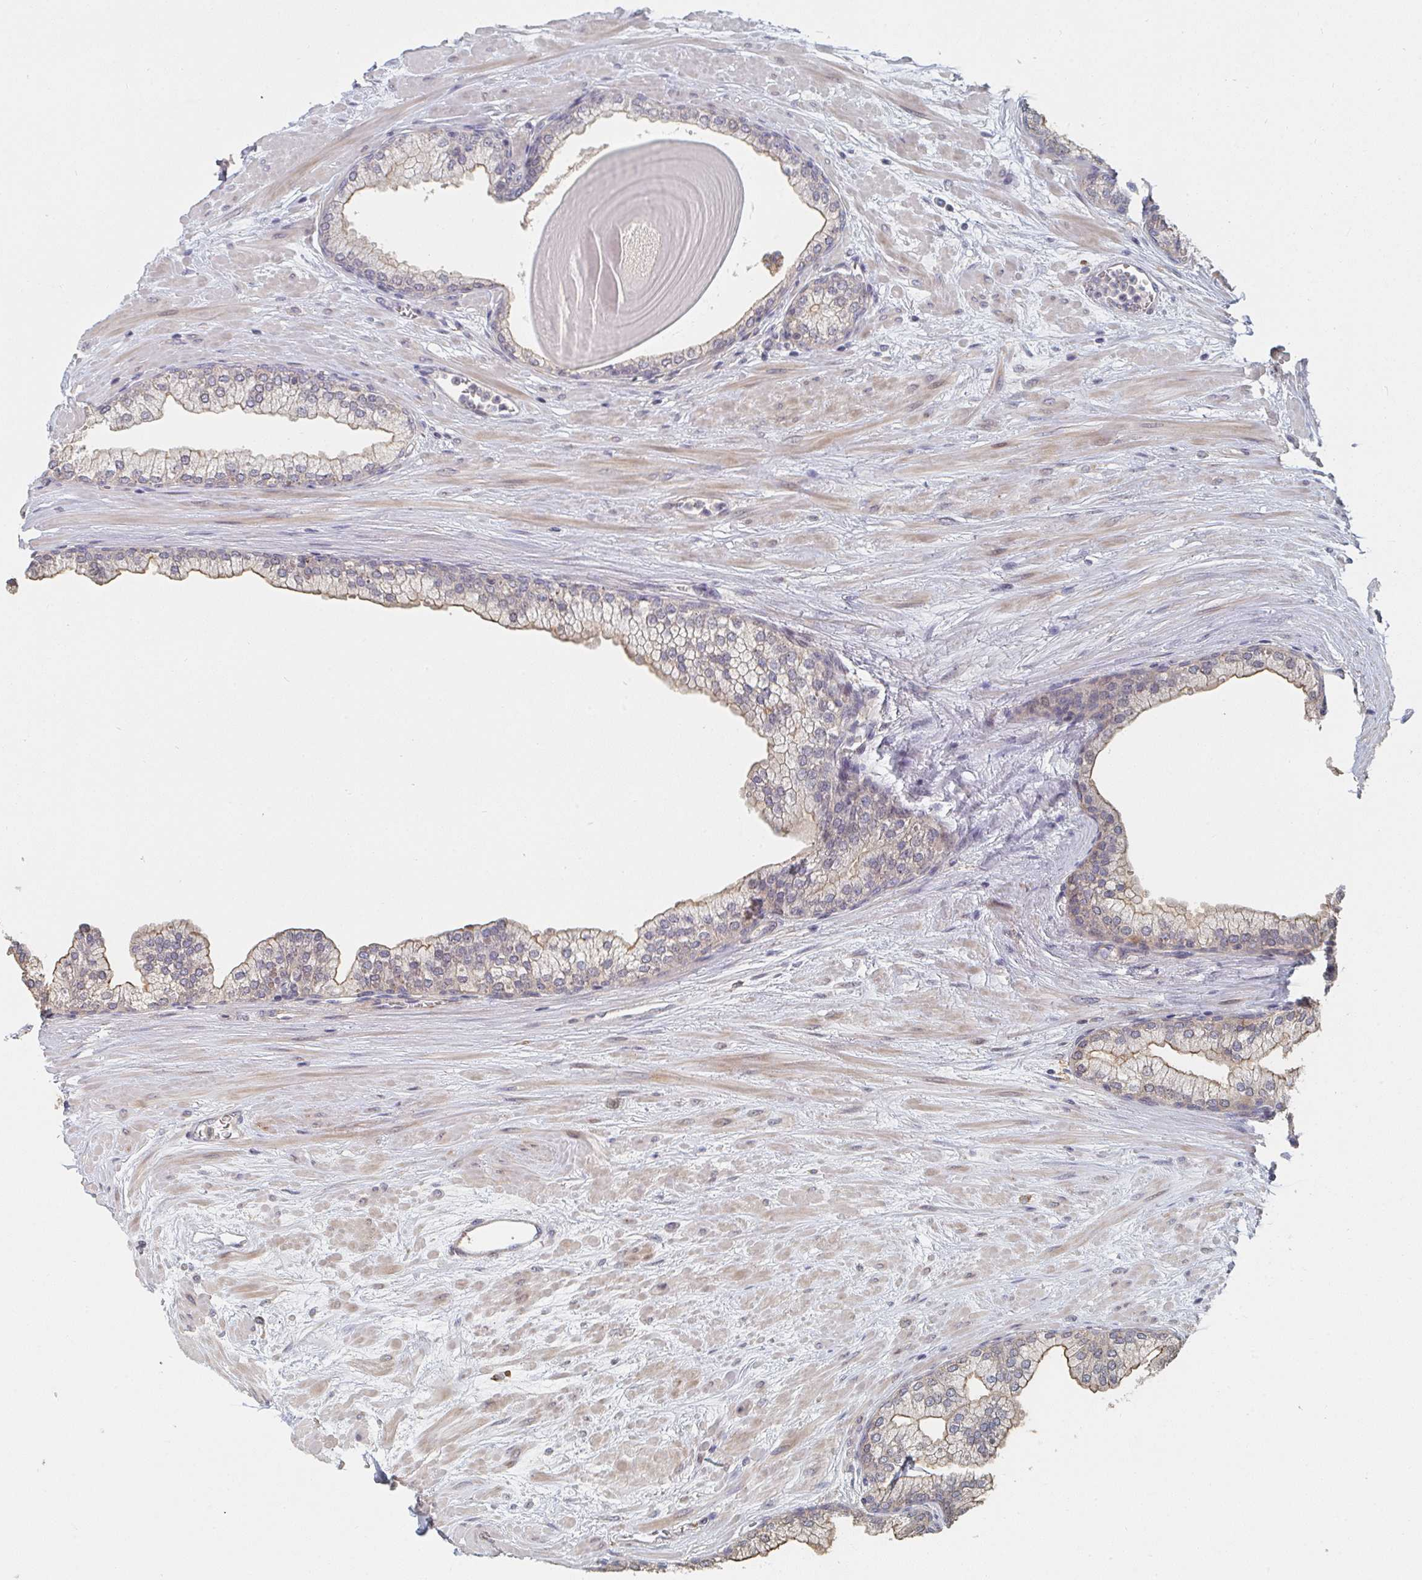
{"staining": {"intensity": "weak", "quantity": "<25%", "location": "cytoplasmic/membranous"}, "tissue": "prostate", "cell_type": "Glandular cells", "image_type": "normal", "snomed": [{"axis": "morphology", "description": "Normal tissue, NOS"}, {"axis": "topography", "description": "Prostate"}, {"axis": "topography", "description": "Peripheral nerve tissue"}], "caption": "Immunohistochemistry photomicrograph of benign prostate stained for a protein (brown), which reveals no expression in glandular cells. Nuclei are stained in blue.", "gene": "PTEN", "patient": {"sex": "male", "age": 61}}